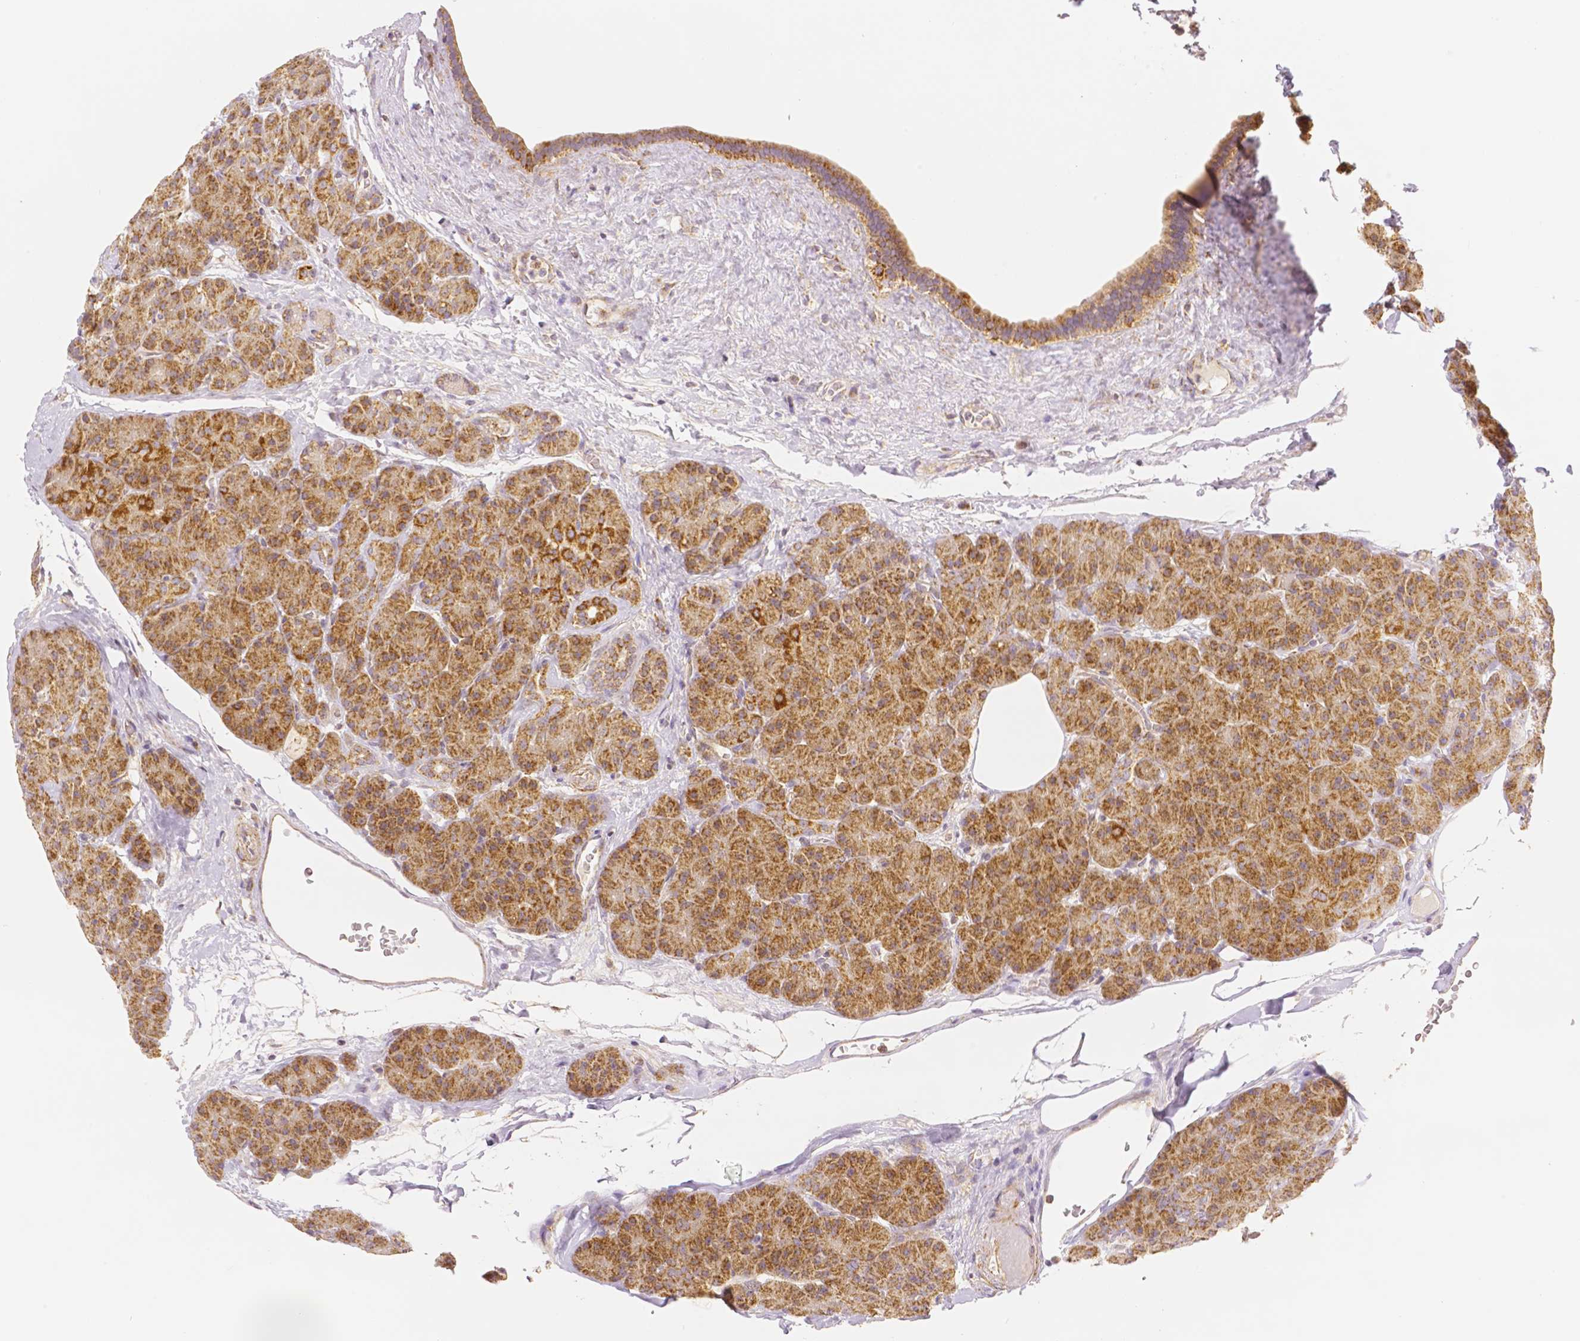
{"staining": {"intensity": "strong", "quantity": ">75%", "location": "cytoplasmic/membranous"}, "tissue": "pancreas", "cell_type": "Exocrine glandular cells", "image_type": "normal", "snomed": [{"axis": "morphology", "description": "Normal tissue, NOS"}, {"axis": "topography", "description": "Pancreas"}], "caption": "Protein staining of normal pancreas displays strong cytoplasmic/membranous positivity in about >75% of exocrine glandular cells.", "gene": "RHOT1", "patient": {"sex": "male", "age": 57}}